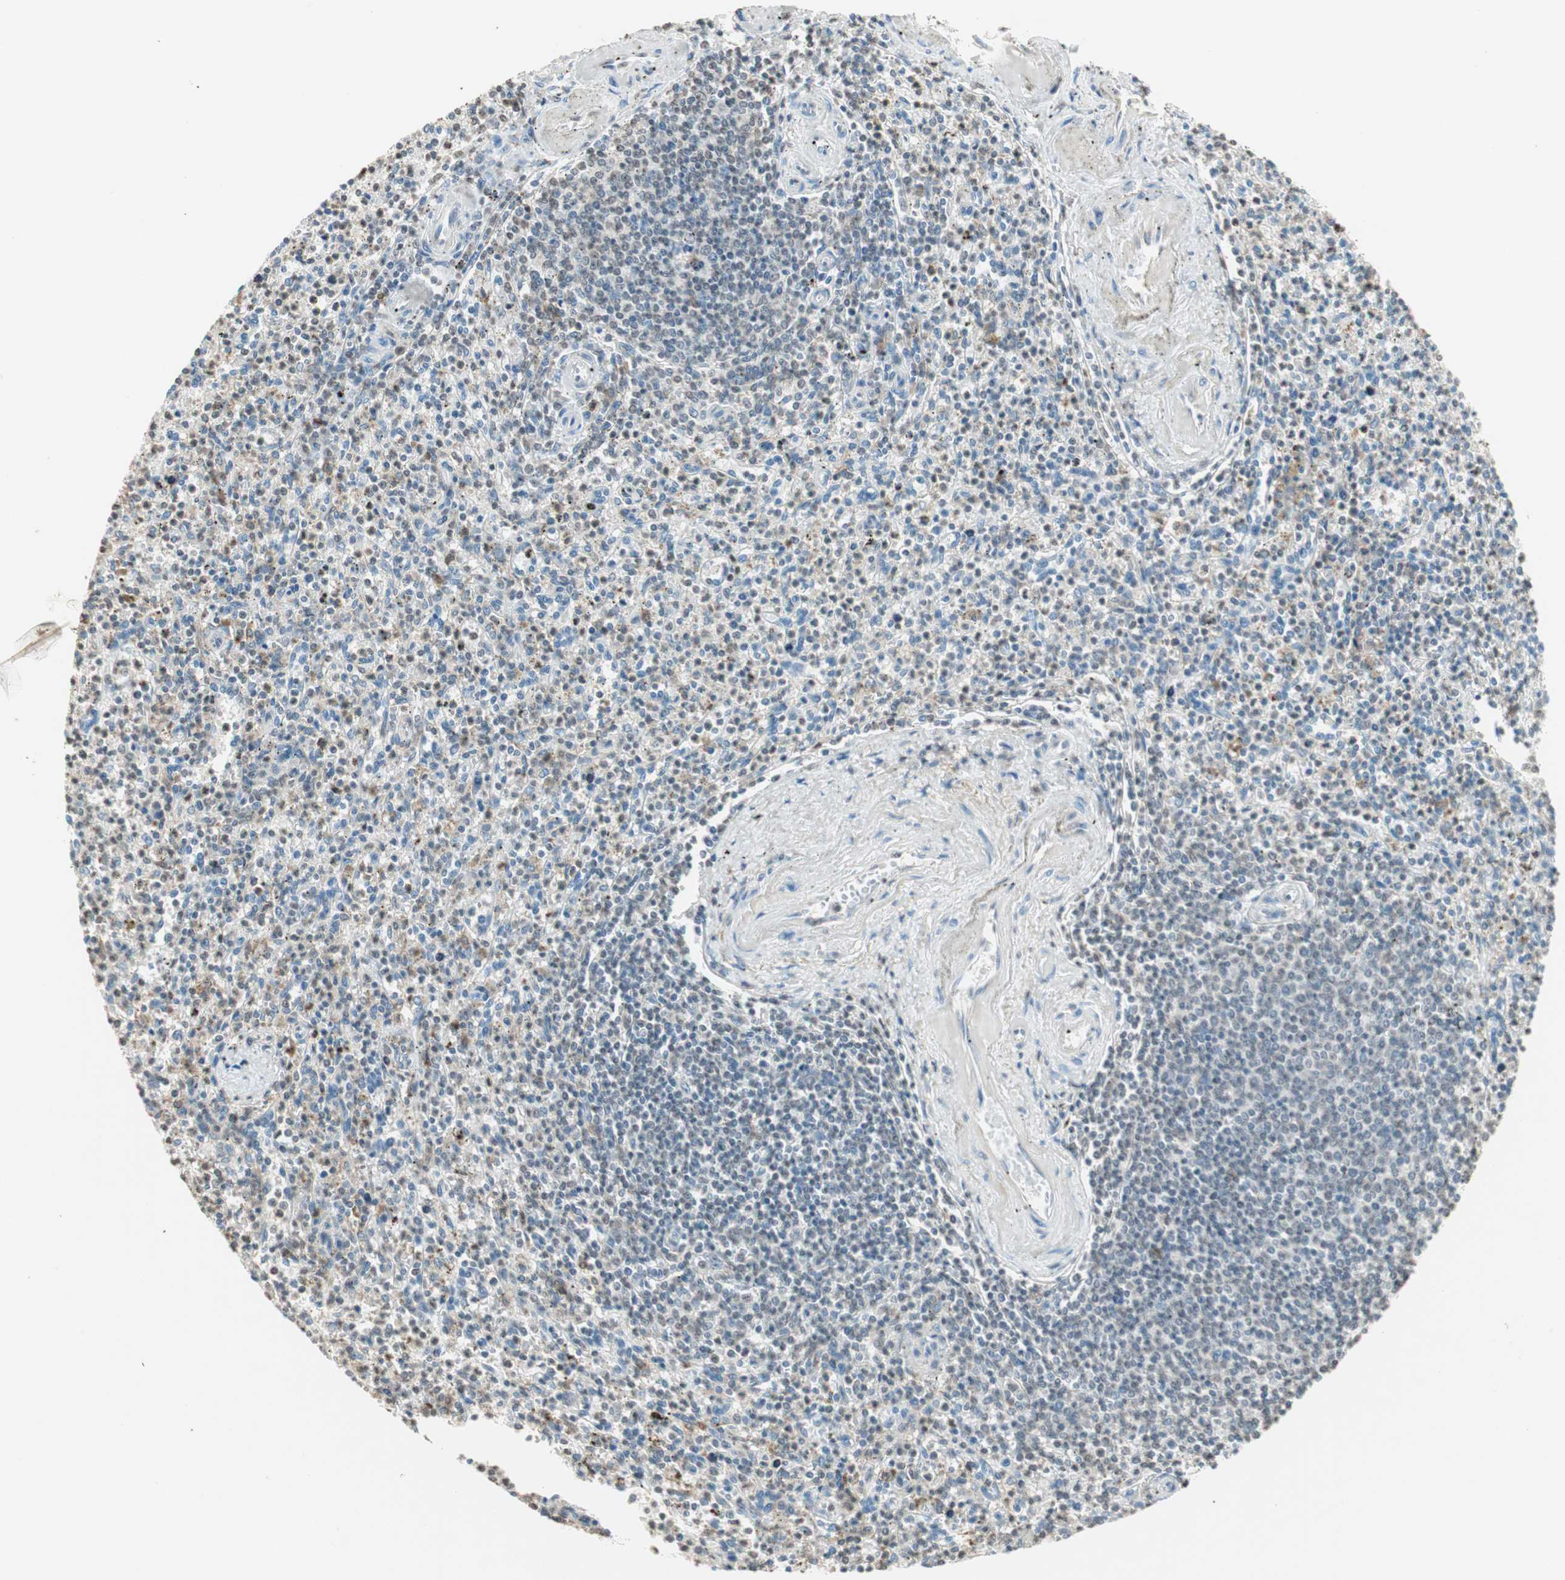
{"staining": {"intensity": "weak", "quantity": "25%-75%", "location": "cytoplasmic/membranous,nuclear"}, "tissue": "spleen", "cell_type": "Cells in red pulp", "image_type": "normal", "snomed": [{"axis": "morphology", "description": "Normal tissue, NOS"}, {"axis": "topography", "description": "Spleen"}], "caption": "A low amount of weak cytoplasmic/membranous,nuclear positivity is identified in approximately 25%-75% of cells in red pulp in unremarkable spleen. The protein is shown in brown color, while the nuclei are stained blue.", "gene": "PRELID1", "patient": {"sex": "male", "age": 72}}